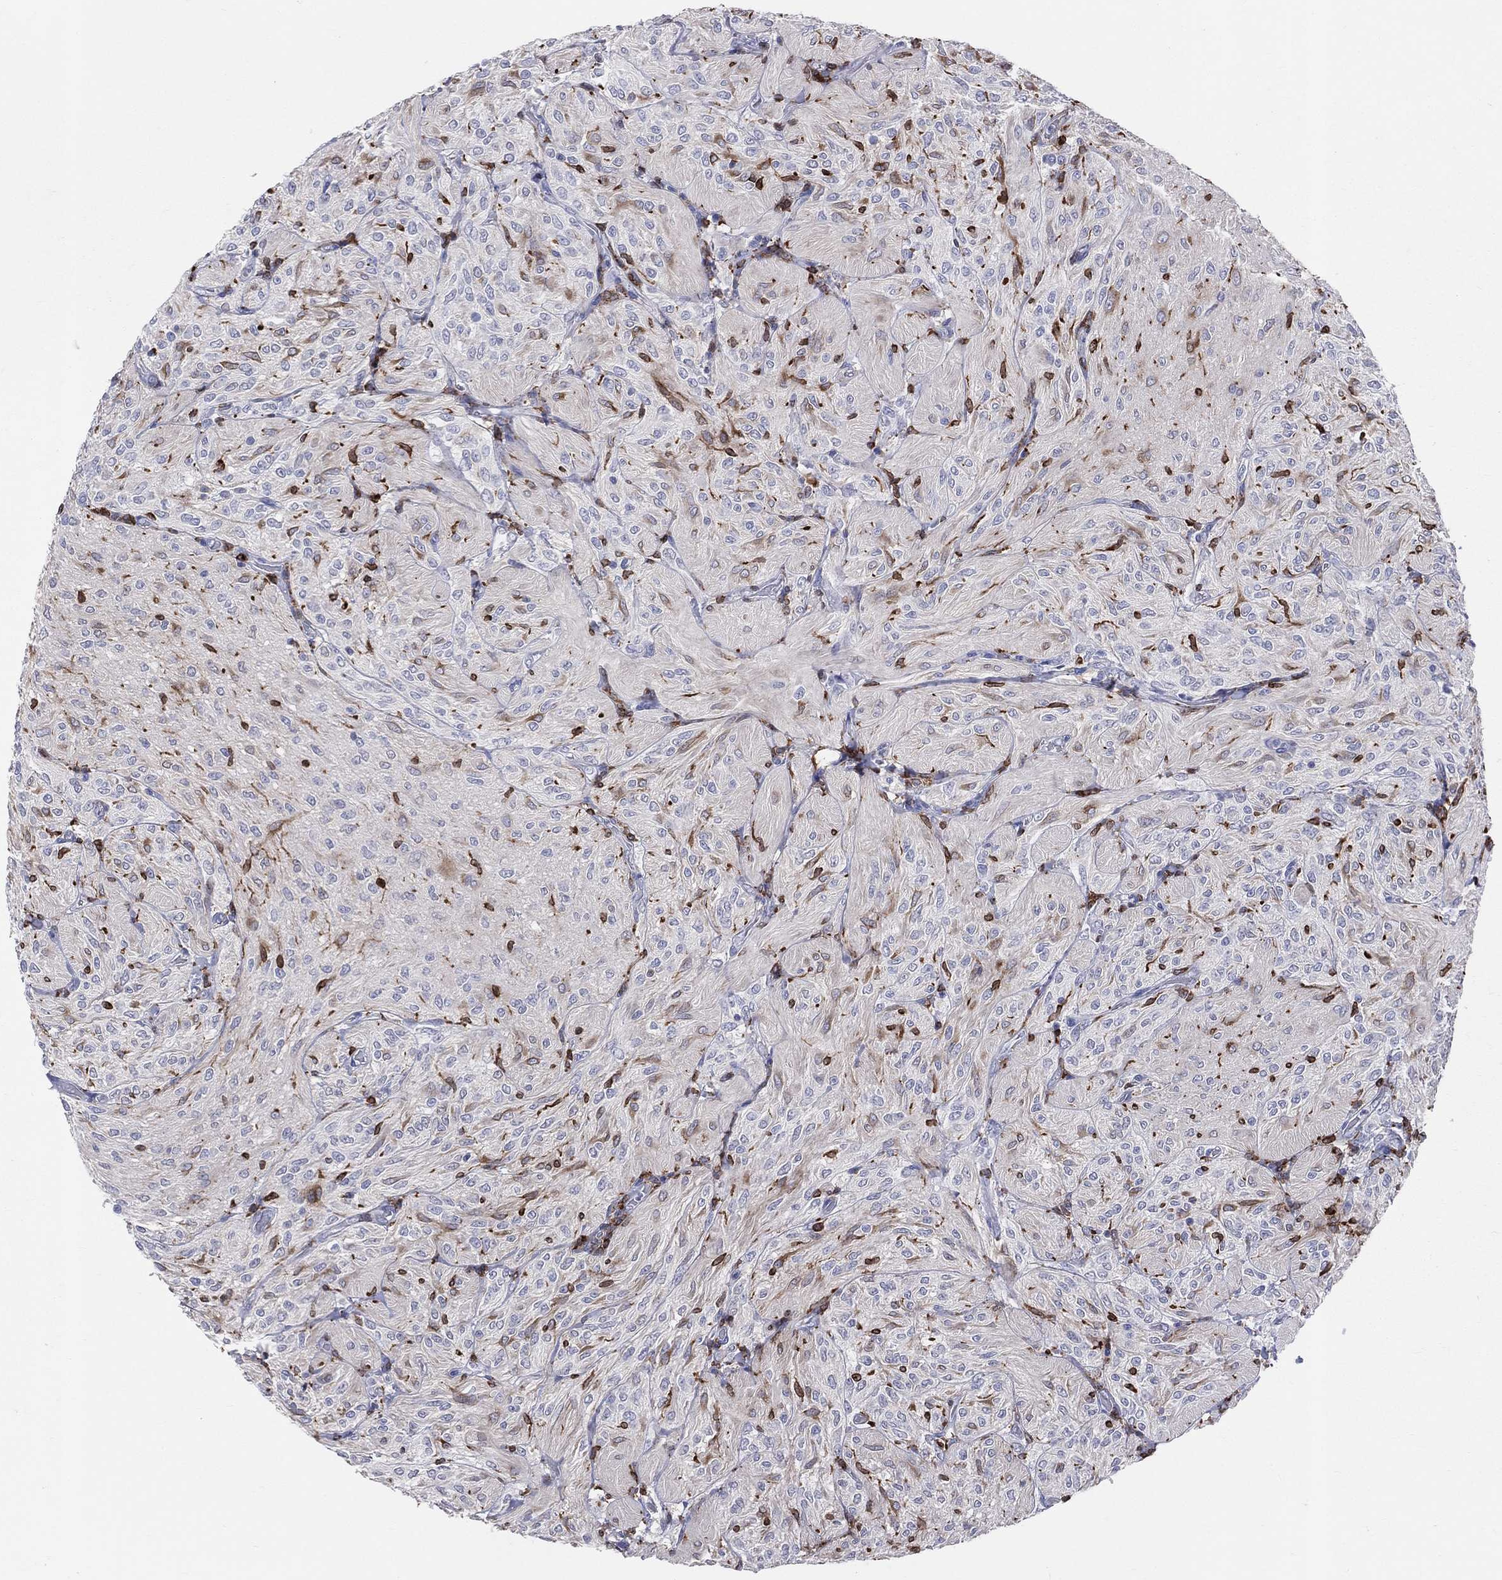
{"staining": {"intensity": "negative", "quantity": "none", "location": "none"}, "tissue": "glioma", "cell_type": "Tumor cells", "image_type": "cancer", "snomed": [{"axis": "morphology", "description": "Glioma, malignant, Low grade"}, {"axis": "topography", "description": "Brain"}], "caption": "Immunohistochemistry of human glioma demonstrates no expression in tumor cells.", "gene": "CD74", "patient": {"sex": "male", "age": 3}}